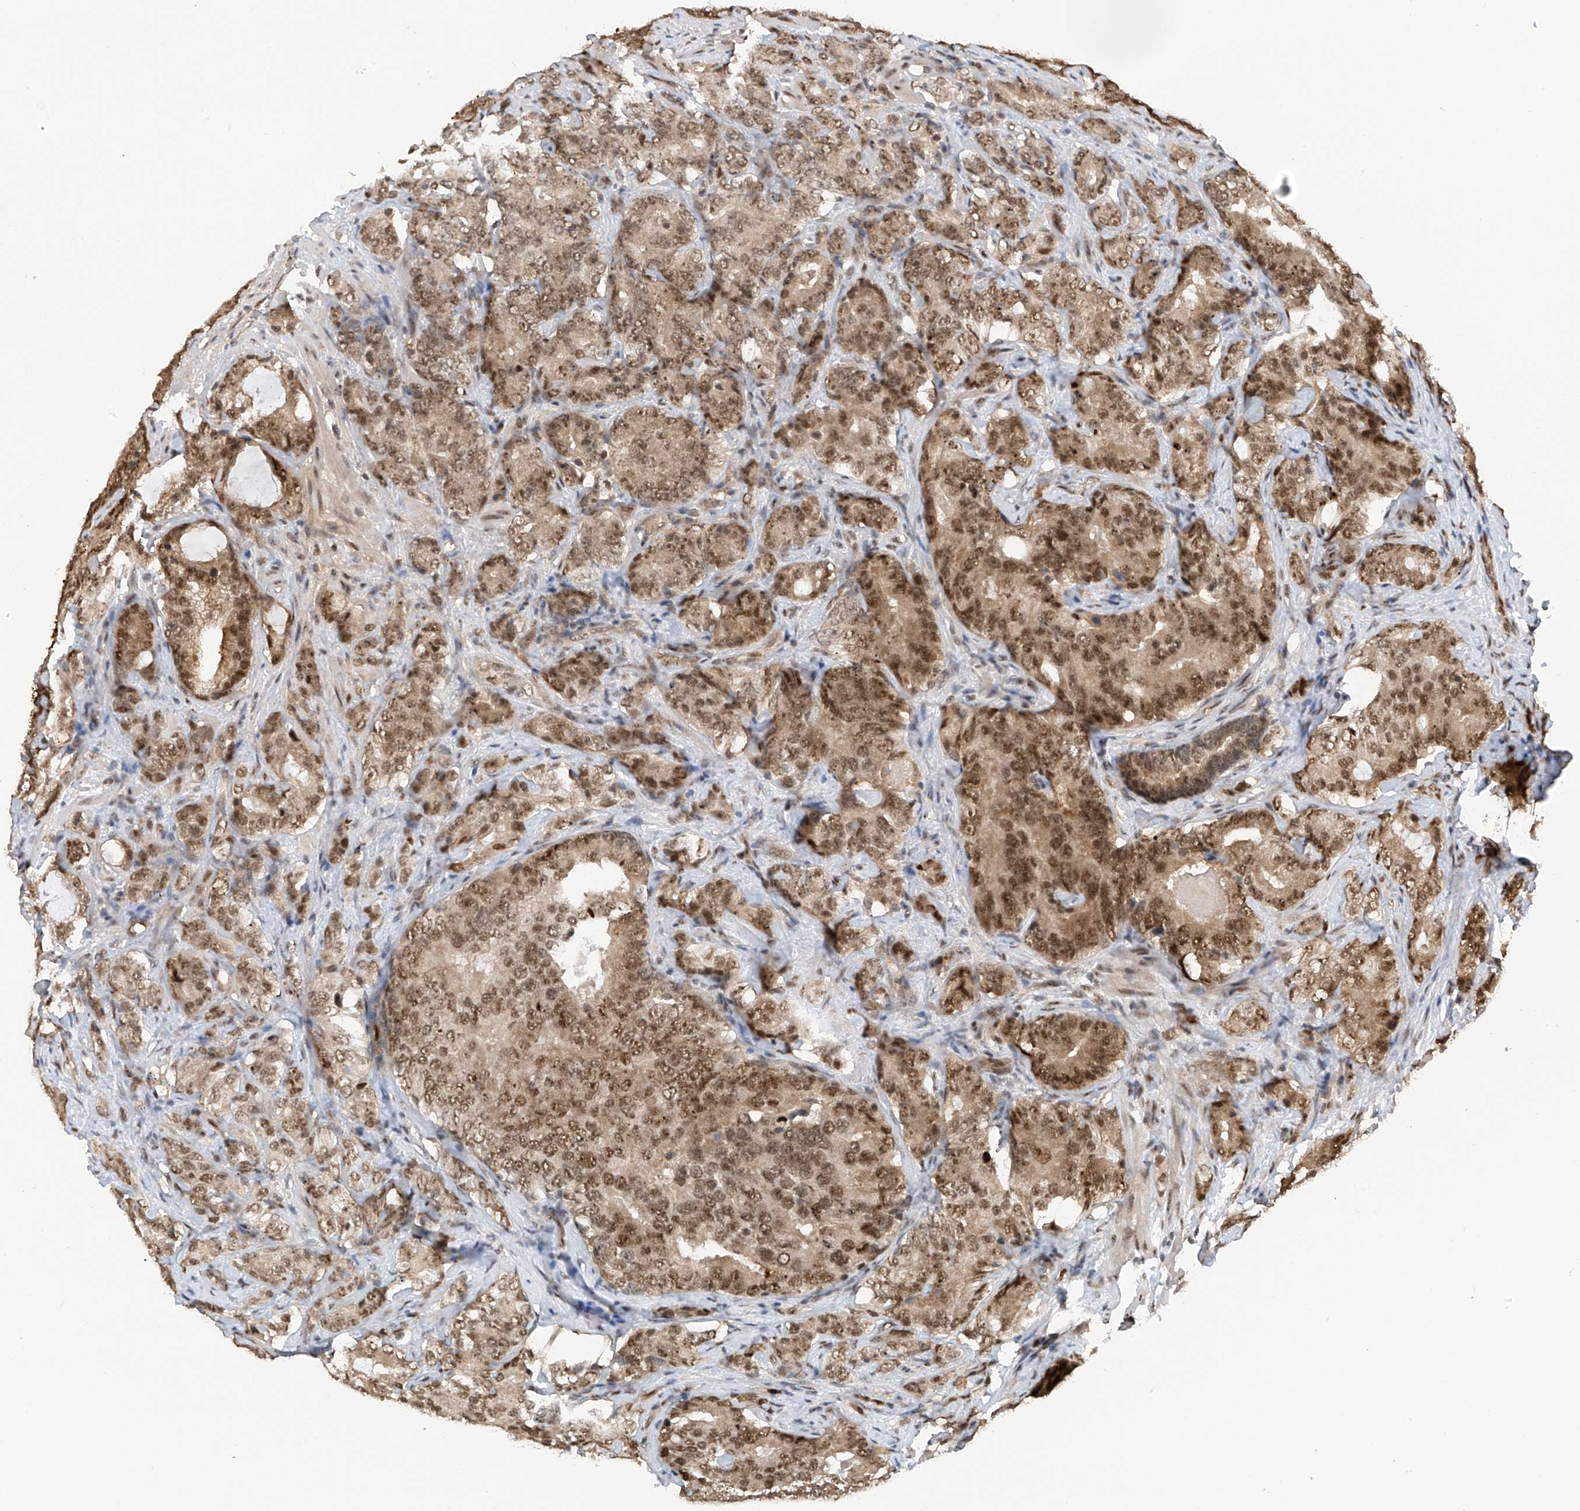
{"staining": {"intensity": "strong", "quantity": ">75%", "location": "cytoplasmic/membranous,nuclear"}, "tissue": "prostate cancer", "cell_type": "Tumor cells", "image_type": "cancer", "snomed": [{"axis": "morphology", "description": "Adenocarcinoma, High grade"}, {"axis": "topography", "description": "Prostate"}], "caption": "Protein staining of prostate cancer (high-grade adenocarcinoma) tissue shows strong cytoplasmic/membranous and nuclear staining in about >75% of tumor cells.", "gene": "RPAIN", "patient": {"sex": "male", "age": 66}}